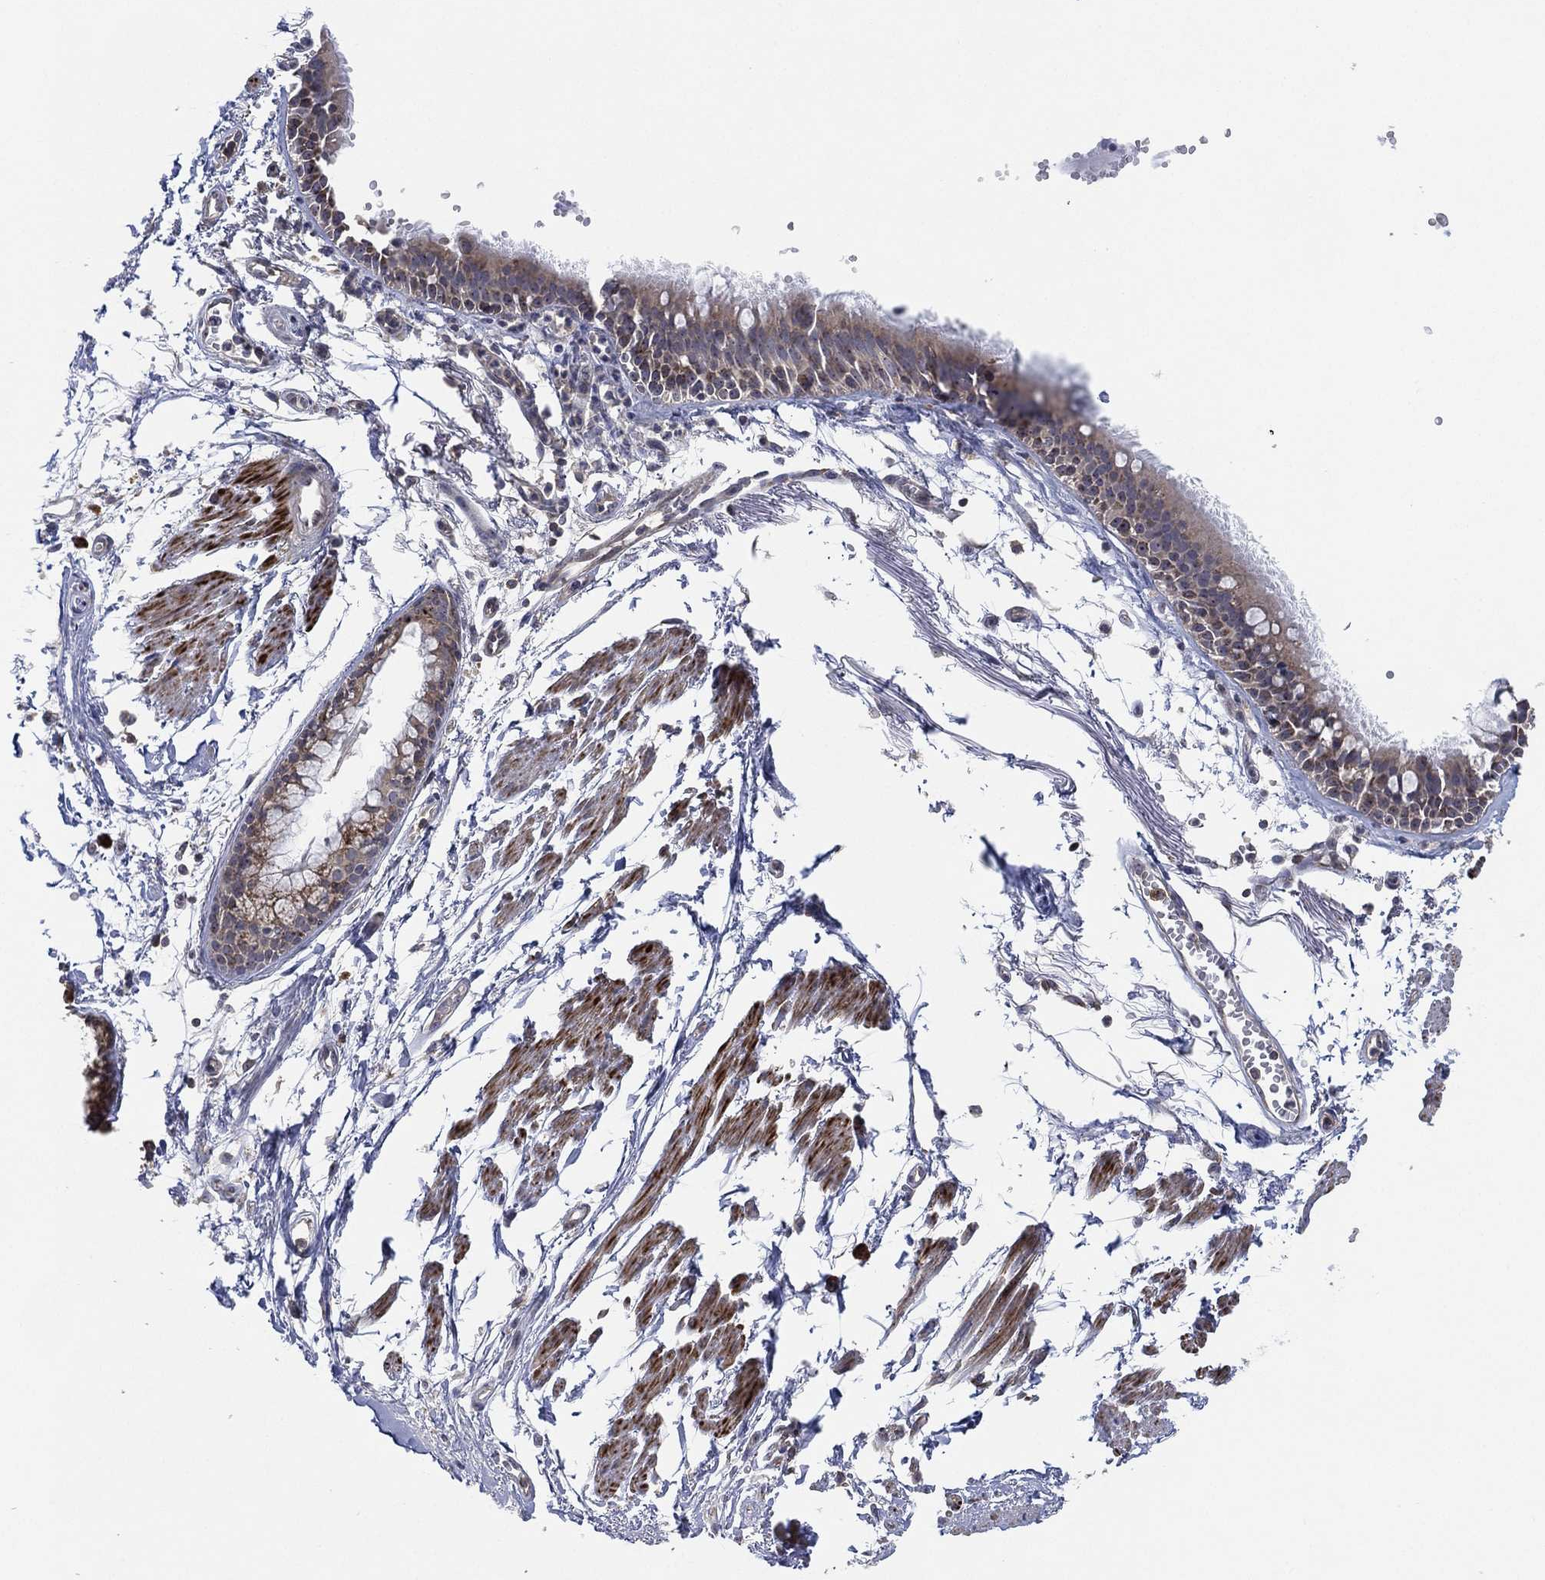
{"staining": {"intensity": "negative", "quantity": "none", "location": "none"}, "tissue": "soft tissue", "cell_type": "Fibroblasts", "image_type": "normal", "snomed": [{"axis": "morphology", "description": "Normal tissue, NOS"}, {"axis": "morphology", "description": "Squamous cell carcinoma, NOS"}, {"axis": "topography", "description": "Cartilage tissue"}, {"axis": "topography", "description": "Lung"}], "caption": "This is a photomicrograph of immunohistochemistry staining of unremarkable soft tissue, which shows no positivity in fibroblasts. (Stains: DAB (3,3'-diaminobenzidine) immunohistochemistry with hematoxylin counter stain, Microscopy: brightfield microscopy at high magnification).", "gene": "FAM104A", "patient": {"sex": "male", "age": 66}}